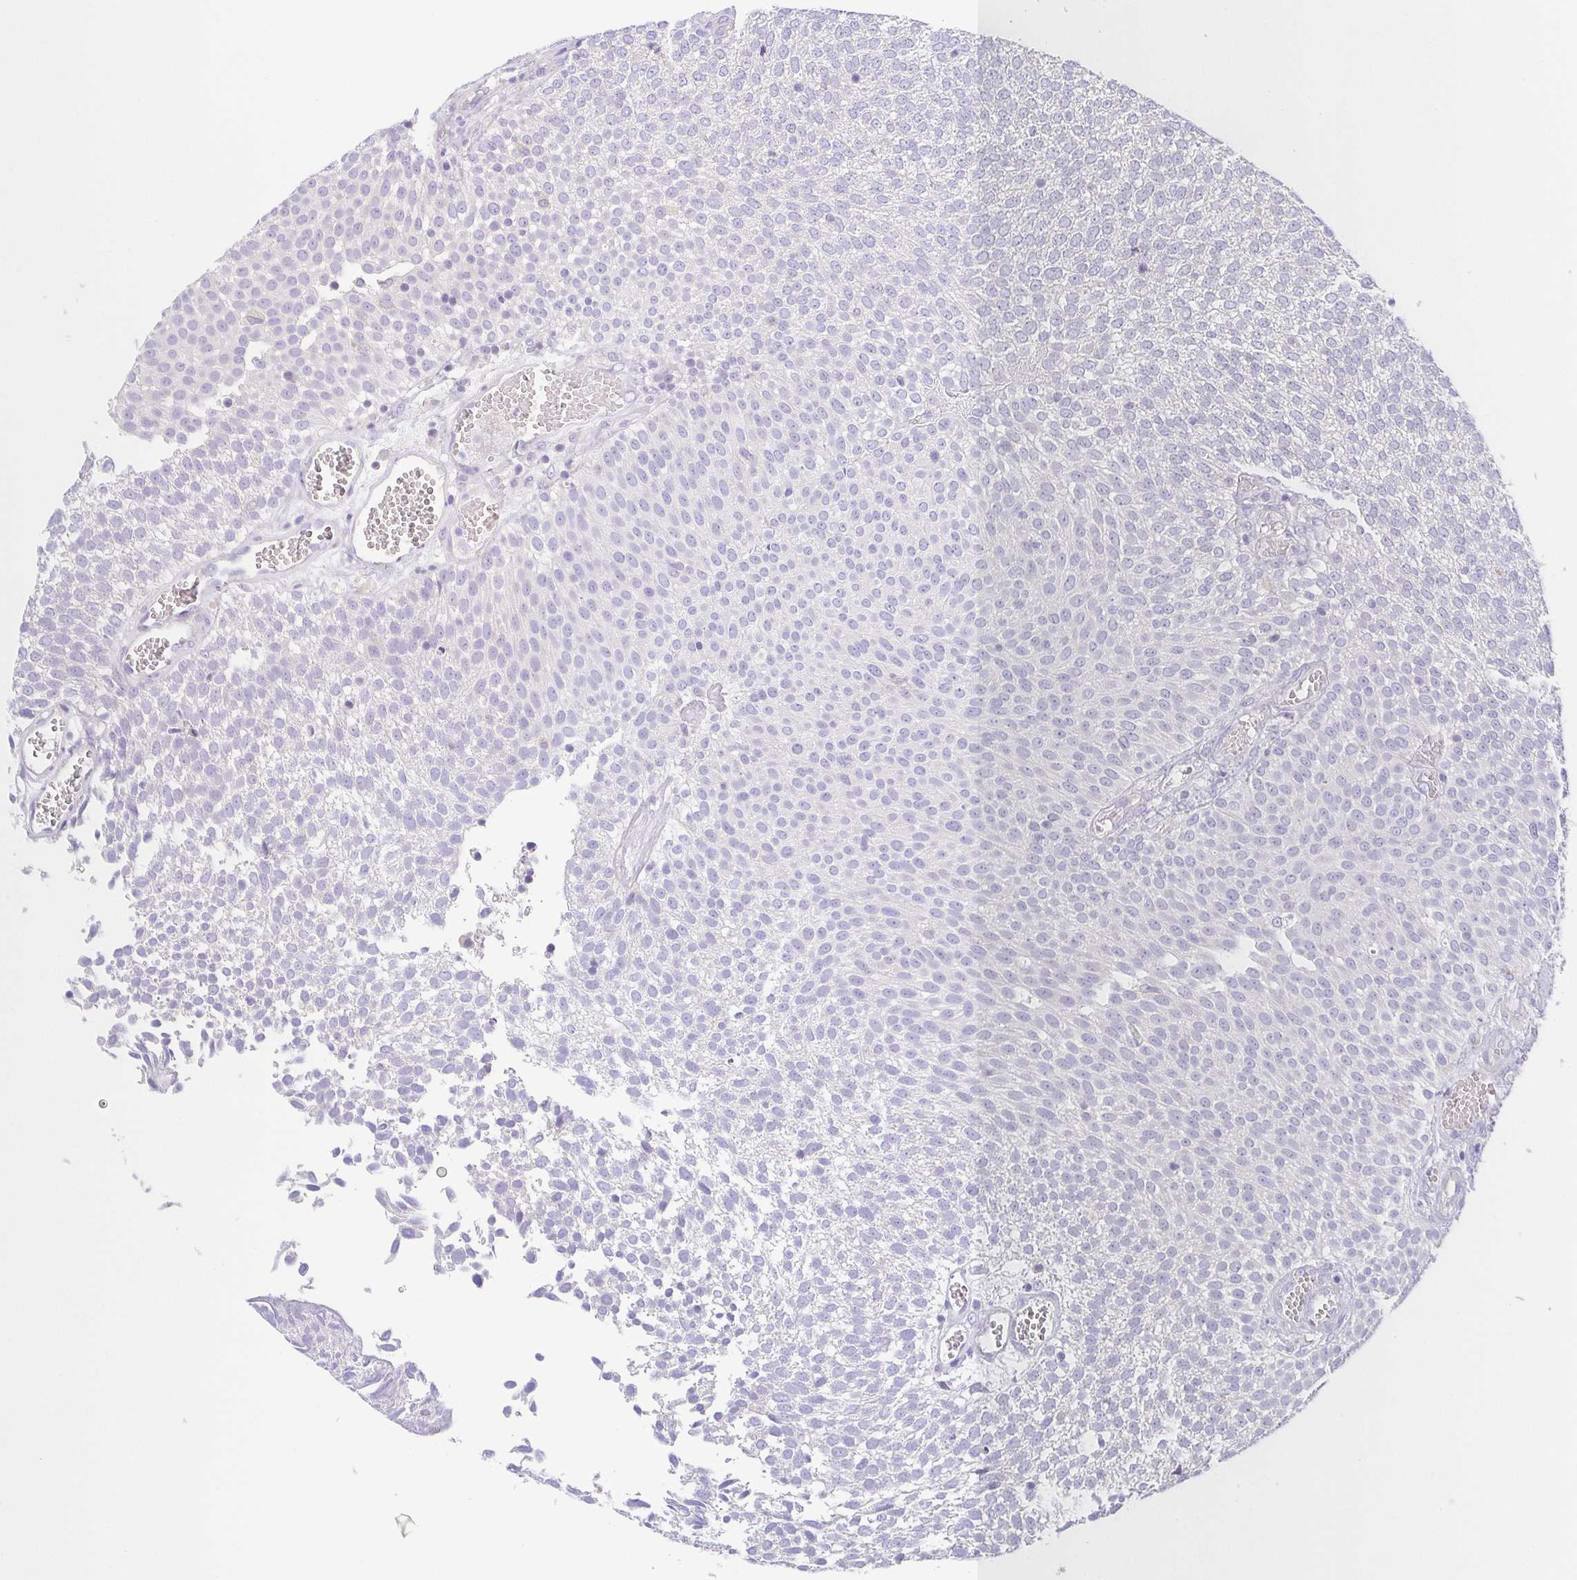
{"staining": {"intensity": "negative", "quantity": "none", "location": "none"}, "tissue": "urothelial cancer", "cell_type": "Tumor cells", "image_type": "cancer", "snomed": [{"axis": "morphology", "description": "Urothelial carcinoma, Low grade"}, {"axis": "topography", "description": "Urinary bladder"}], "caption": "Urothelial carcinoma (low-grade) was stained to show a protein in brown. There is no significant staining in tumor cells.", "gene": "PKDREJ", "patient": {"sex": "female", "age": 79}}